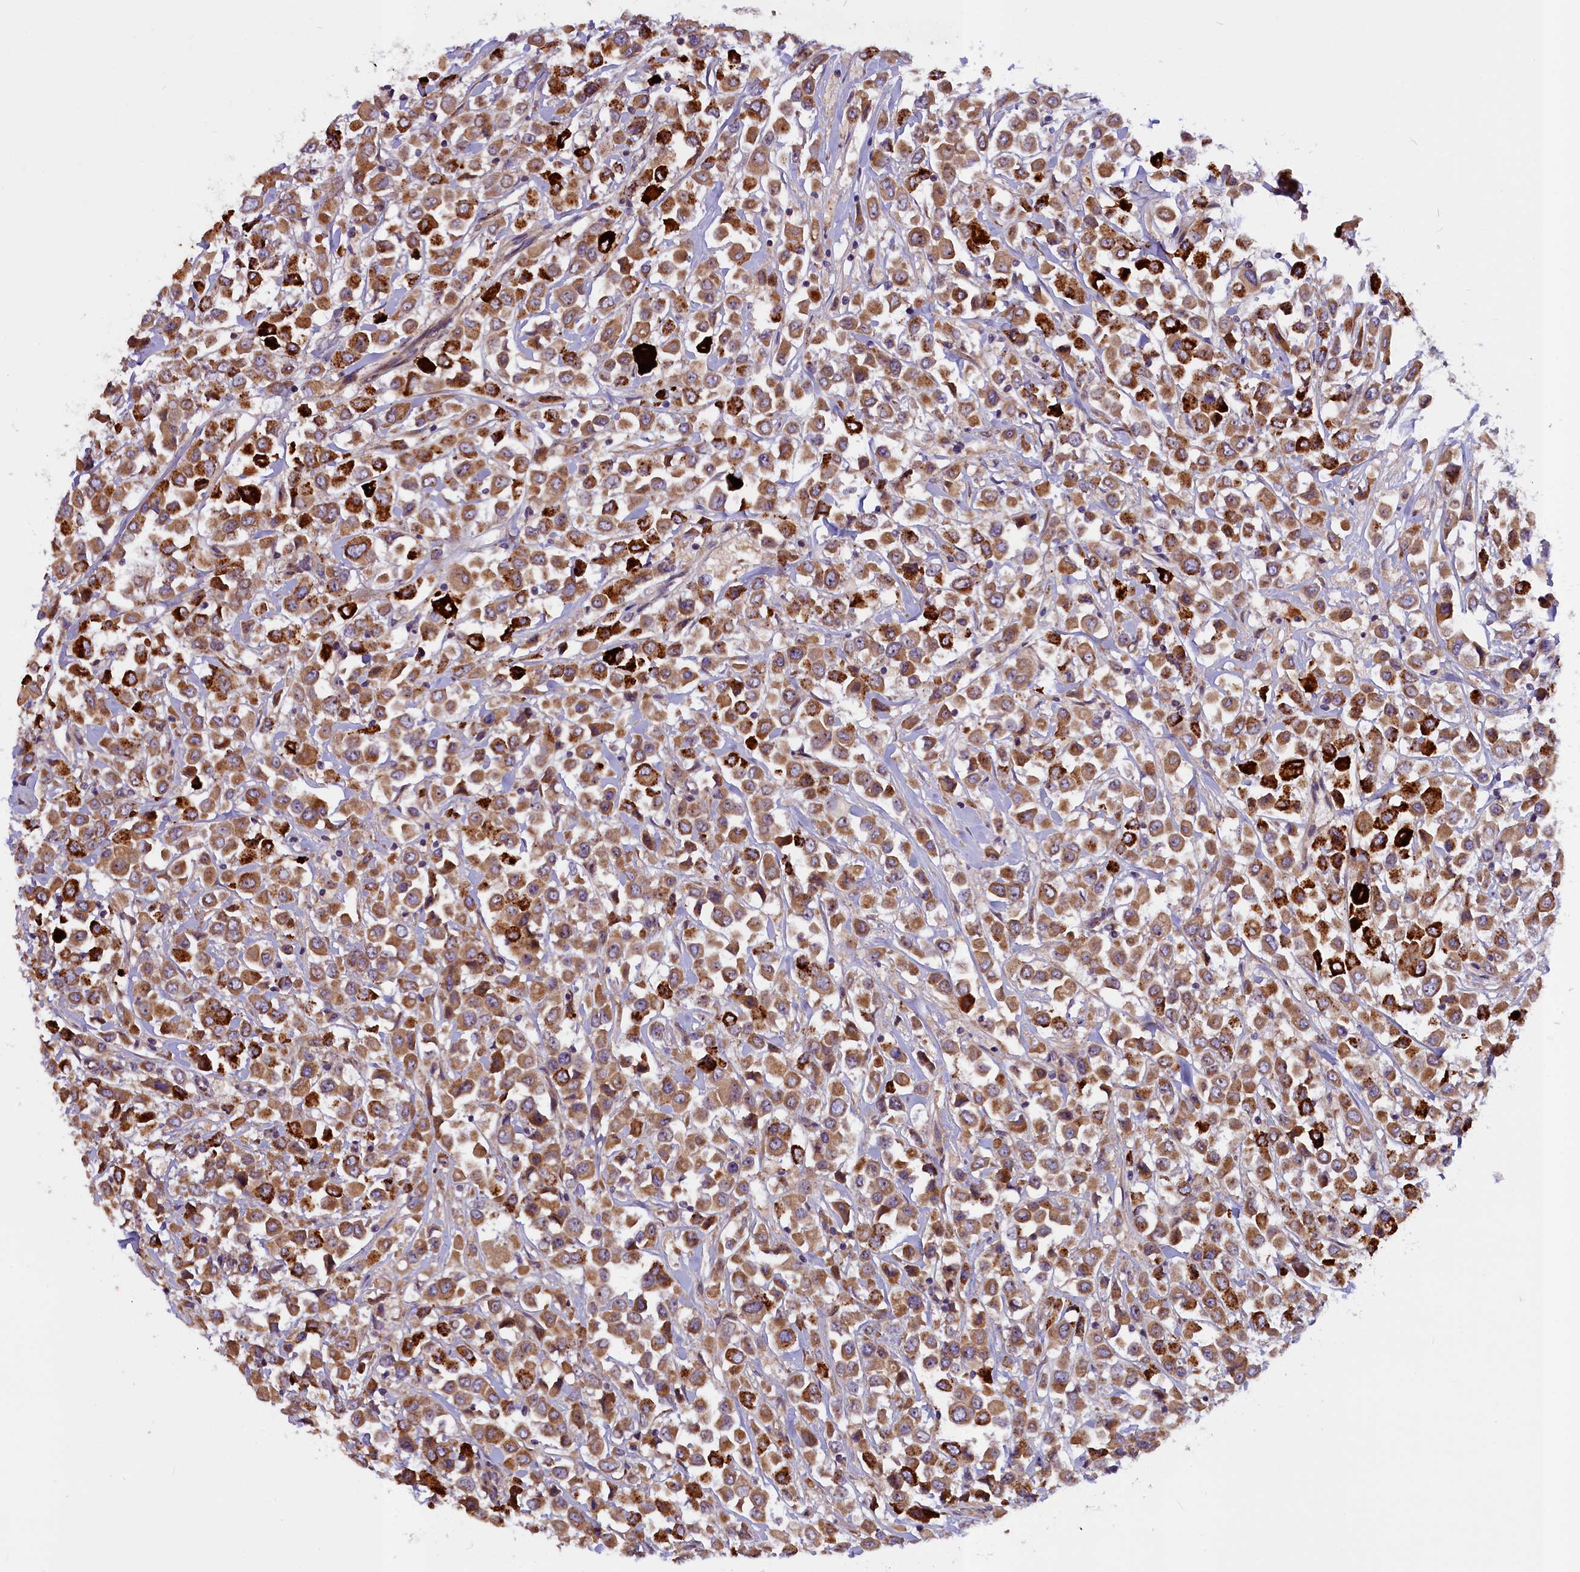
{"staining": {"intensity": "strong", "quantity": ">75%", "location": "cytoplasmic/membranous"}, "tissue": "breast cancer", "cell_type": "Tumor cells", "image_type": "cancer", "snomed": [{"axis": "morphology", "description": "Duct carcinoma"}, {"axis": "topography", "description": "Breast"}], "caption": "IHC histopathology image of neoplastic tissue: breast intraductal carcinoma stained using immunohistochemistry displays high levels of strong protein expression localized specifically in the cytoplasmic/membranous of tumor cells, appearing as a cytoplasmic/membranous brown color.", "gene": "FRY", "patient": {"sex": "female", "age": 61}}